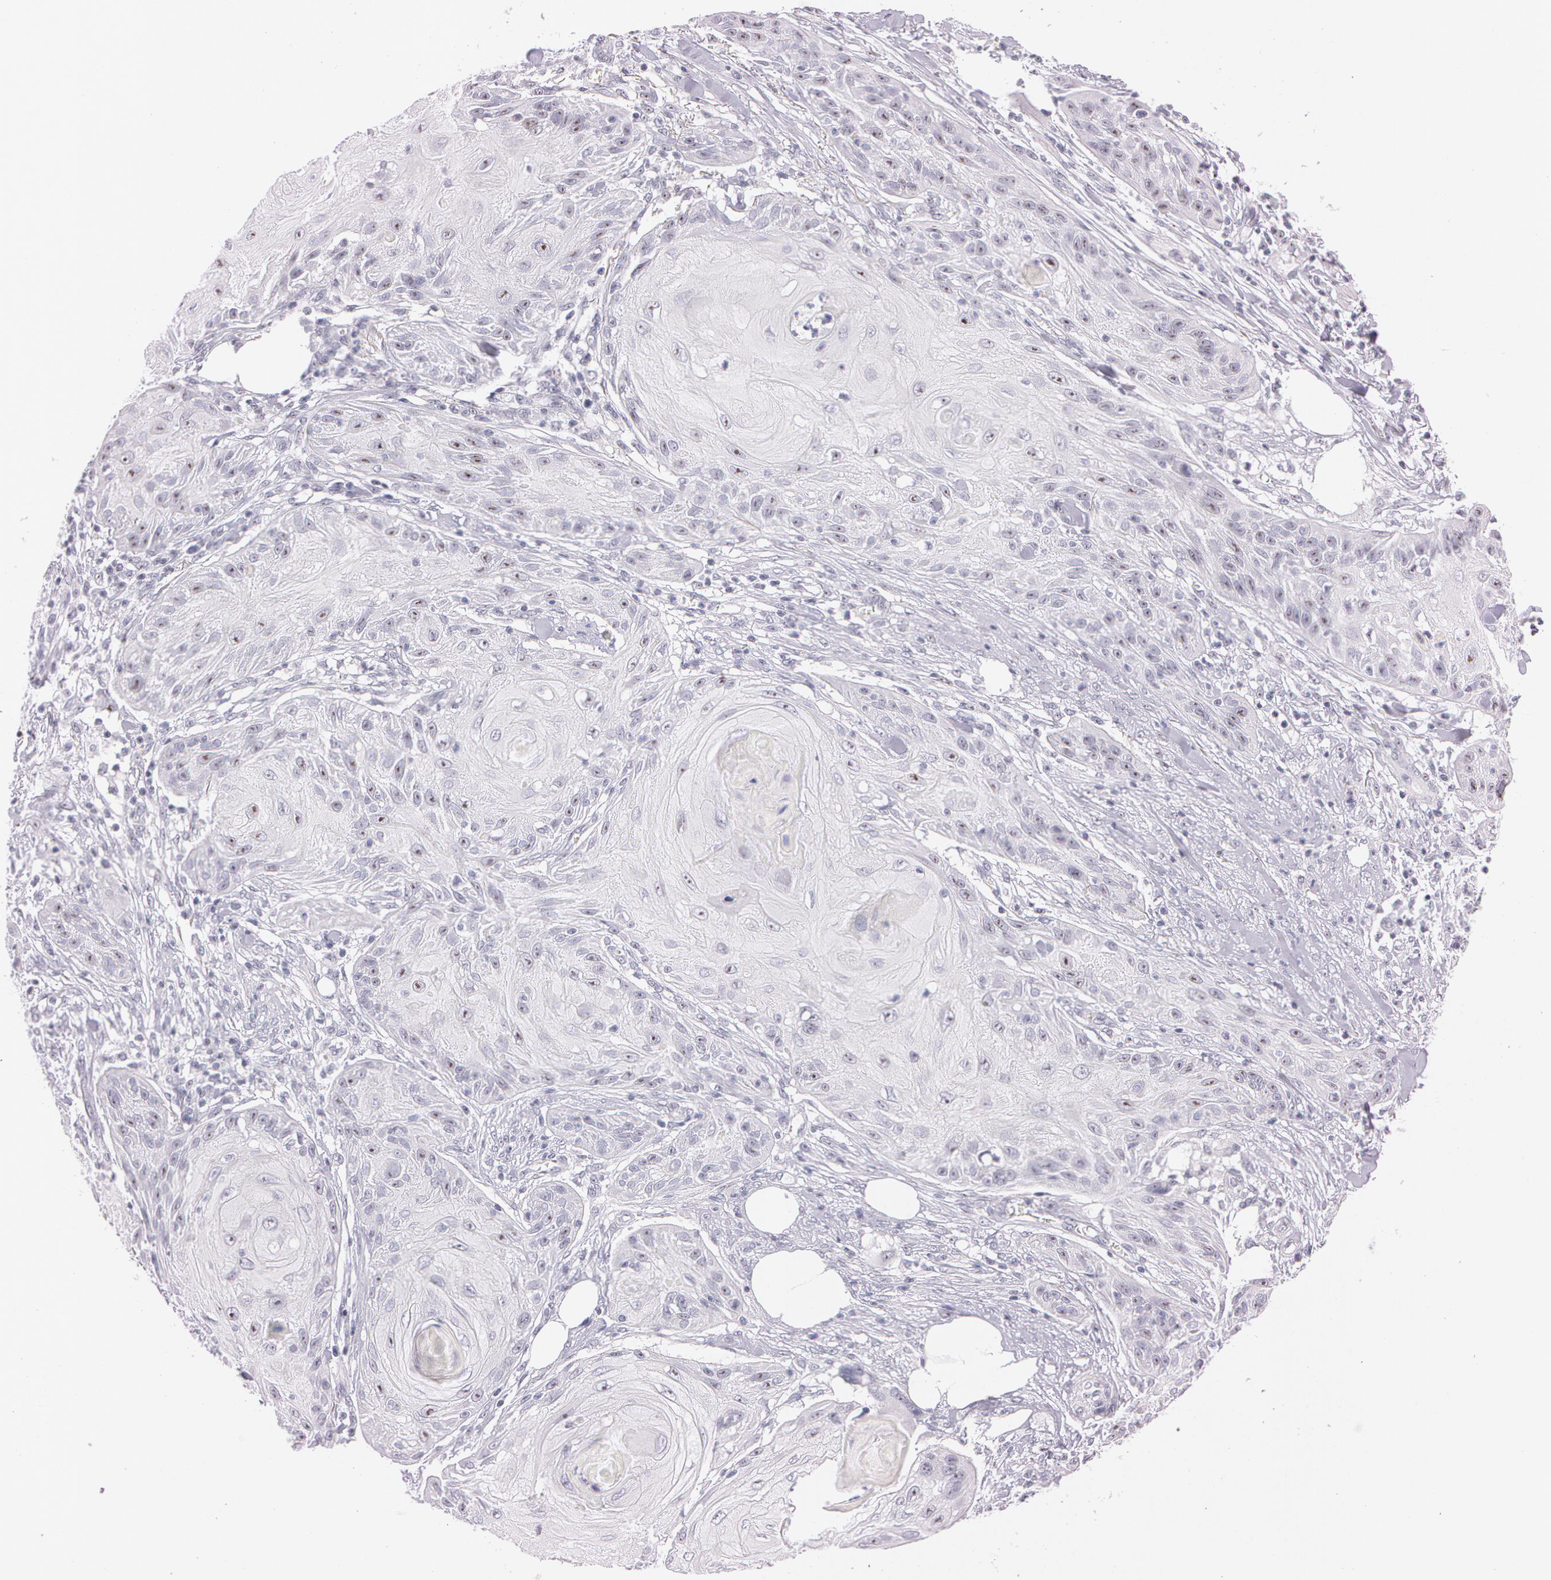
{"staining": {"intensity": "moderate", "quantity": ">75%", "location": "nuclear"}, "tissue": "skin cancer", "cell_type": "Tumor cells", "image_type": "cancer", "snomed": [{"axis": "morphology", "description": "Squamous cell carcinoma, NOS"}, {"axis": "topography", "description": "Skin"}], "caption": "This image shows squamous cell carcinoma (skin) stained with IHC to label a protein in brown. The nuclear of tumor cells show moderate positivity for the protein. Nuclei are counter-stained blue.", "gene": "FBL", "patient": {"sex": "female", "age": 88}}